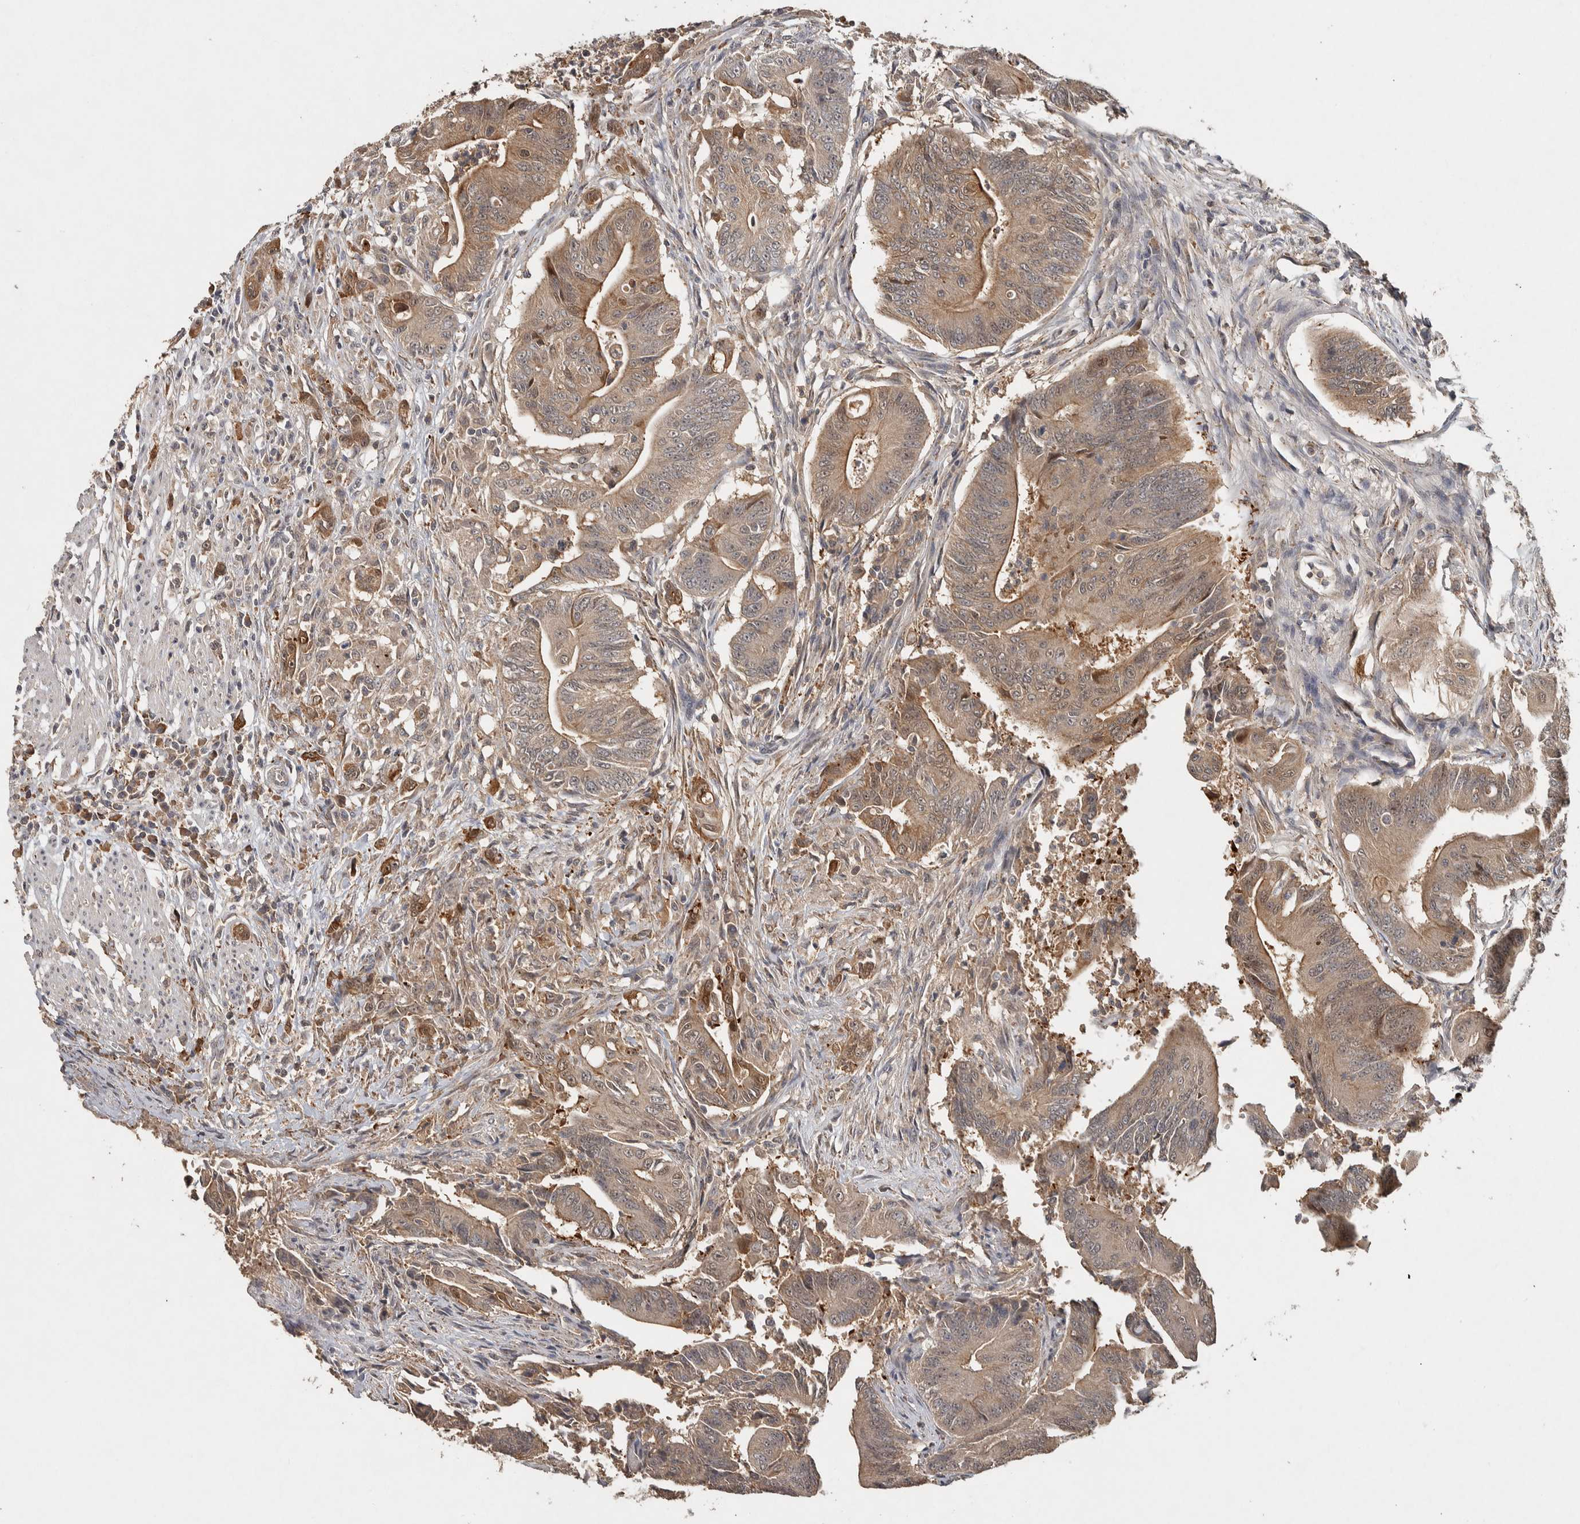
{"staining": {"intensity": "weak", "quantity": ">75%", "location": "cytoplasmic/membranous"}, "tissue": "colorectal cancer", "cell_type": "Tumor cells", "image_type": "cancer", "snomed": [{"axis": "morphology", "description": "Adenoma, NOS"}, {"axis": "morphology", "description": "Adenocarcinoma, NOS"}, {"axis": "topography", "description": "Colon"}], "caption": "Protein positivity by immunohistochemistry (IHC) exhibits weak cytoplasmic/membranous positivity in approximately >75% of tumor cells in colorectal cancer (adenoma).", "gene": "EIF3H", "patient": {"sex": "male", "age": 79}}